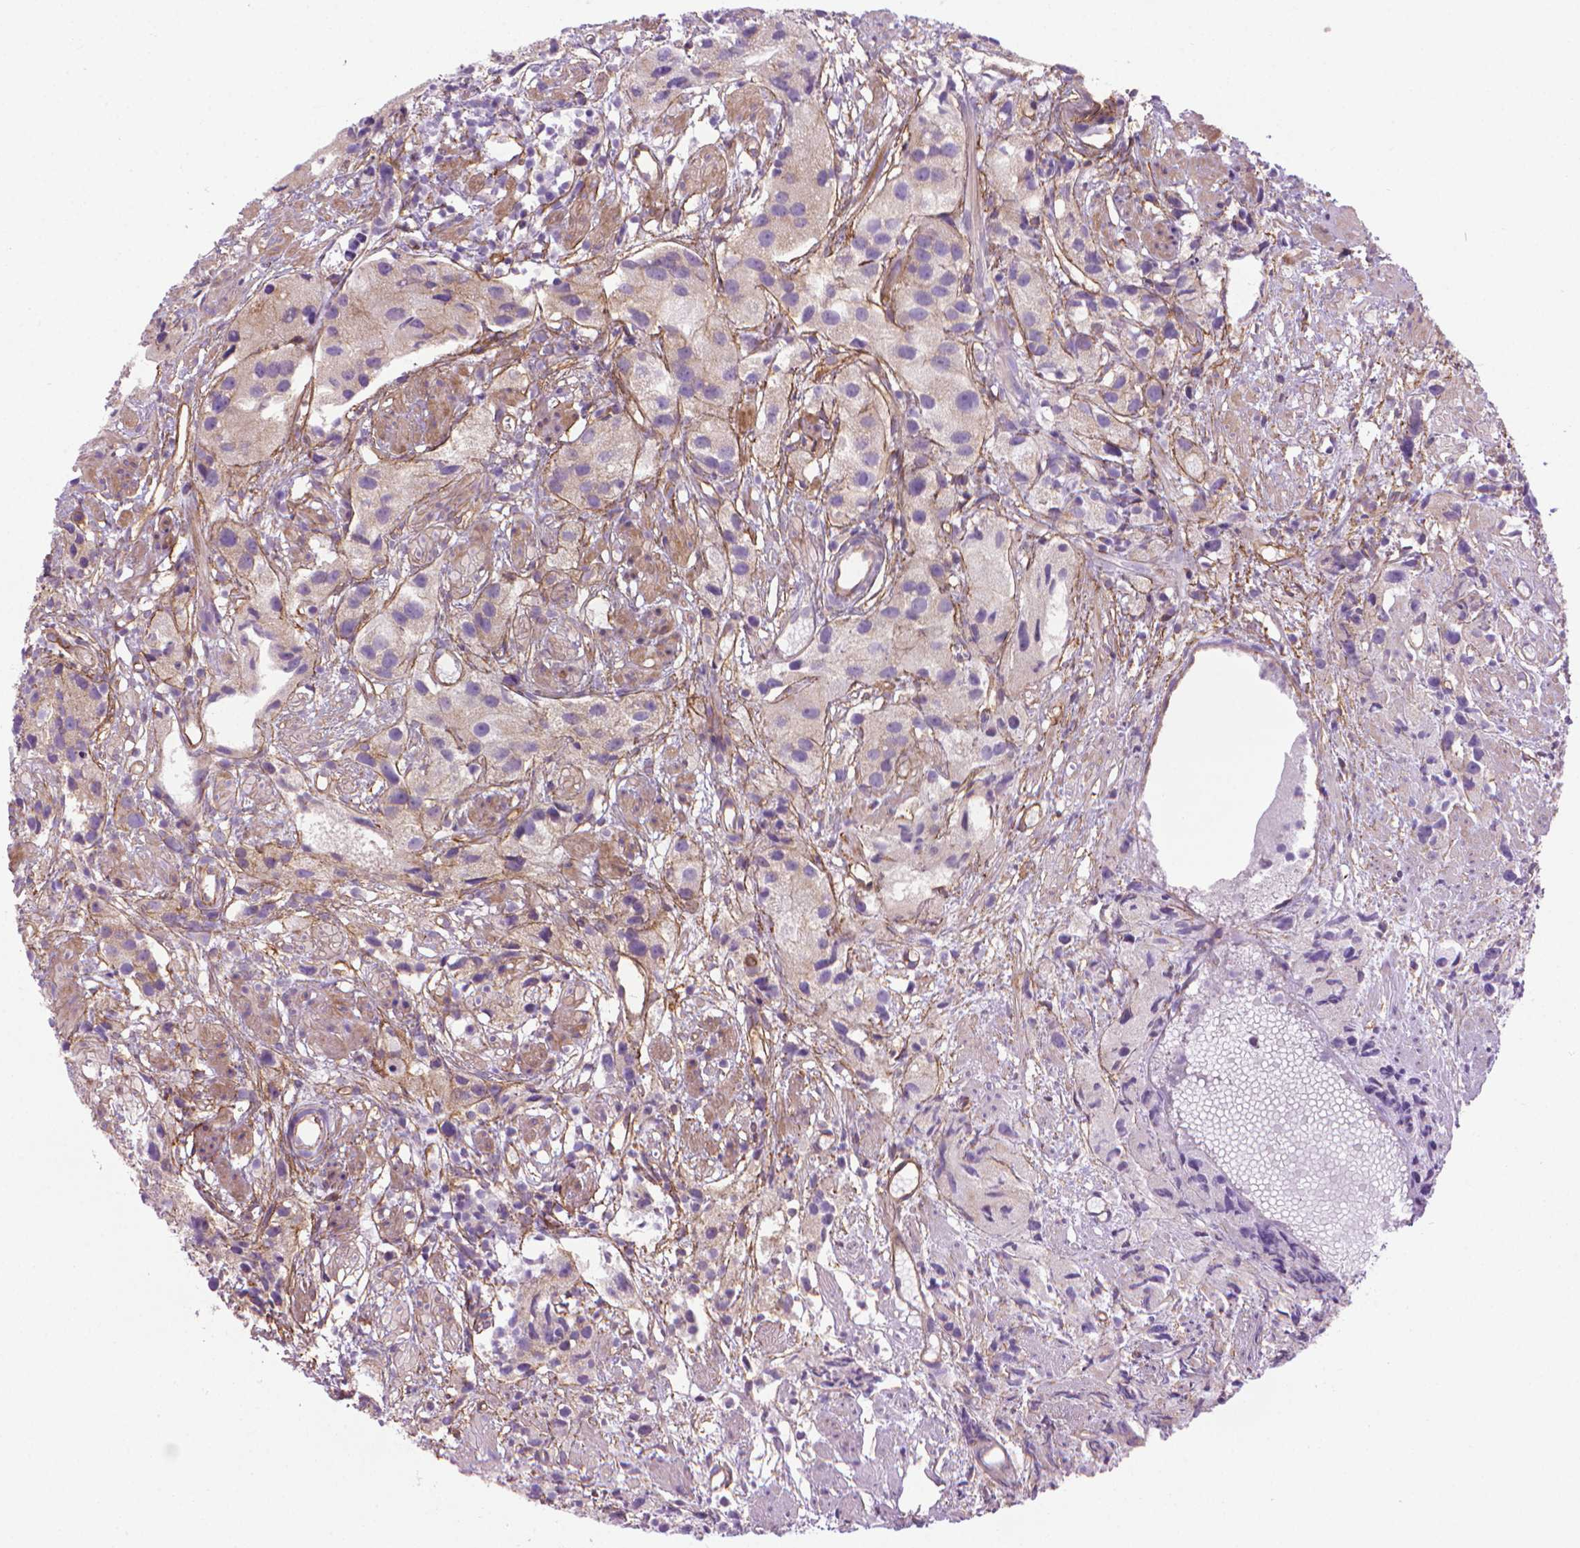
{"staining": {"intensity": "weak", "quantity": "<25%", "location": "cytoplasmic/membranous"}, "tissue": "prostate cancer", "cell_type": "Tumor cells", "image_type": "cancer", "snomed": [{"axis": "morphology", "description": "Adenocarcinoma, High grade"}, {"axis": "topography", "description": "Prostate"}], "caption": "The immunohistochemistry (IHC) image has no significant staining in tumor cells of prostate cancer tissue.", "gene": "TENT5A", "patient": {"sex": "male", "age": 68}}